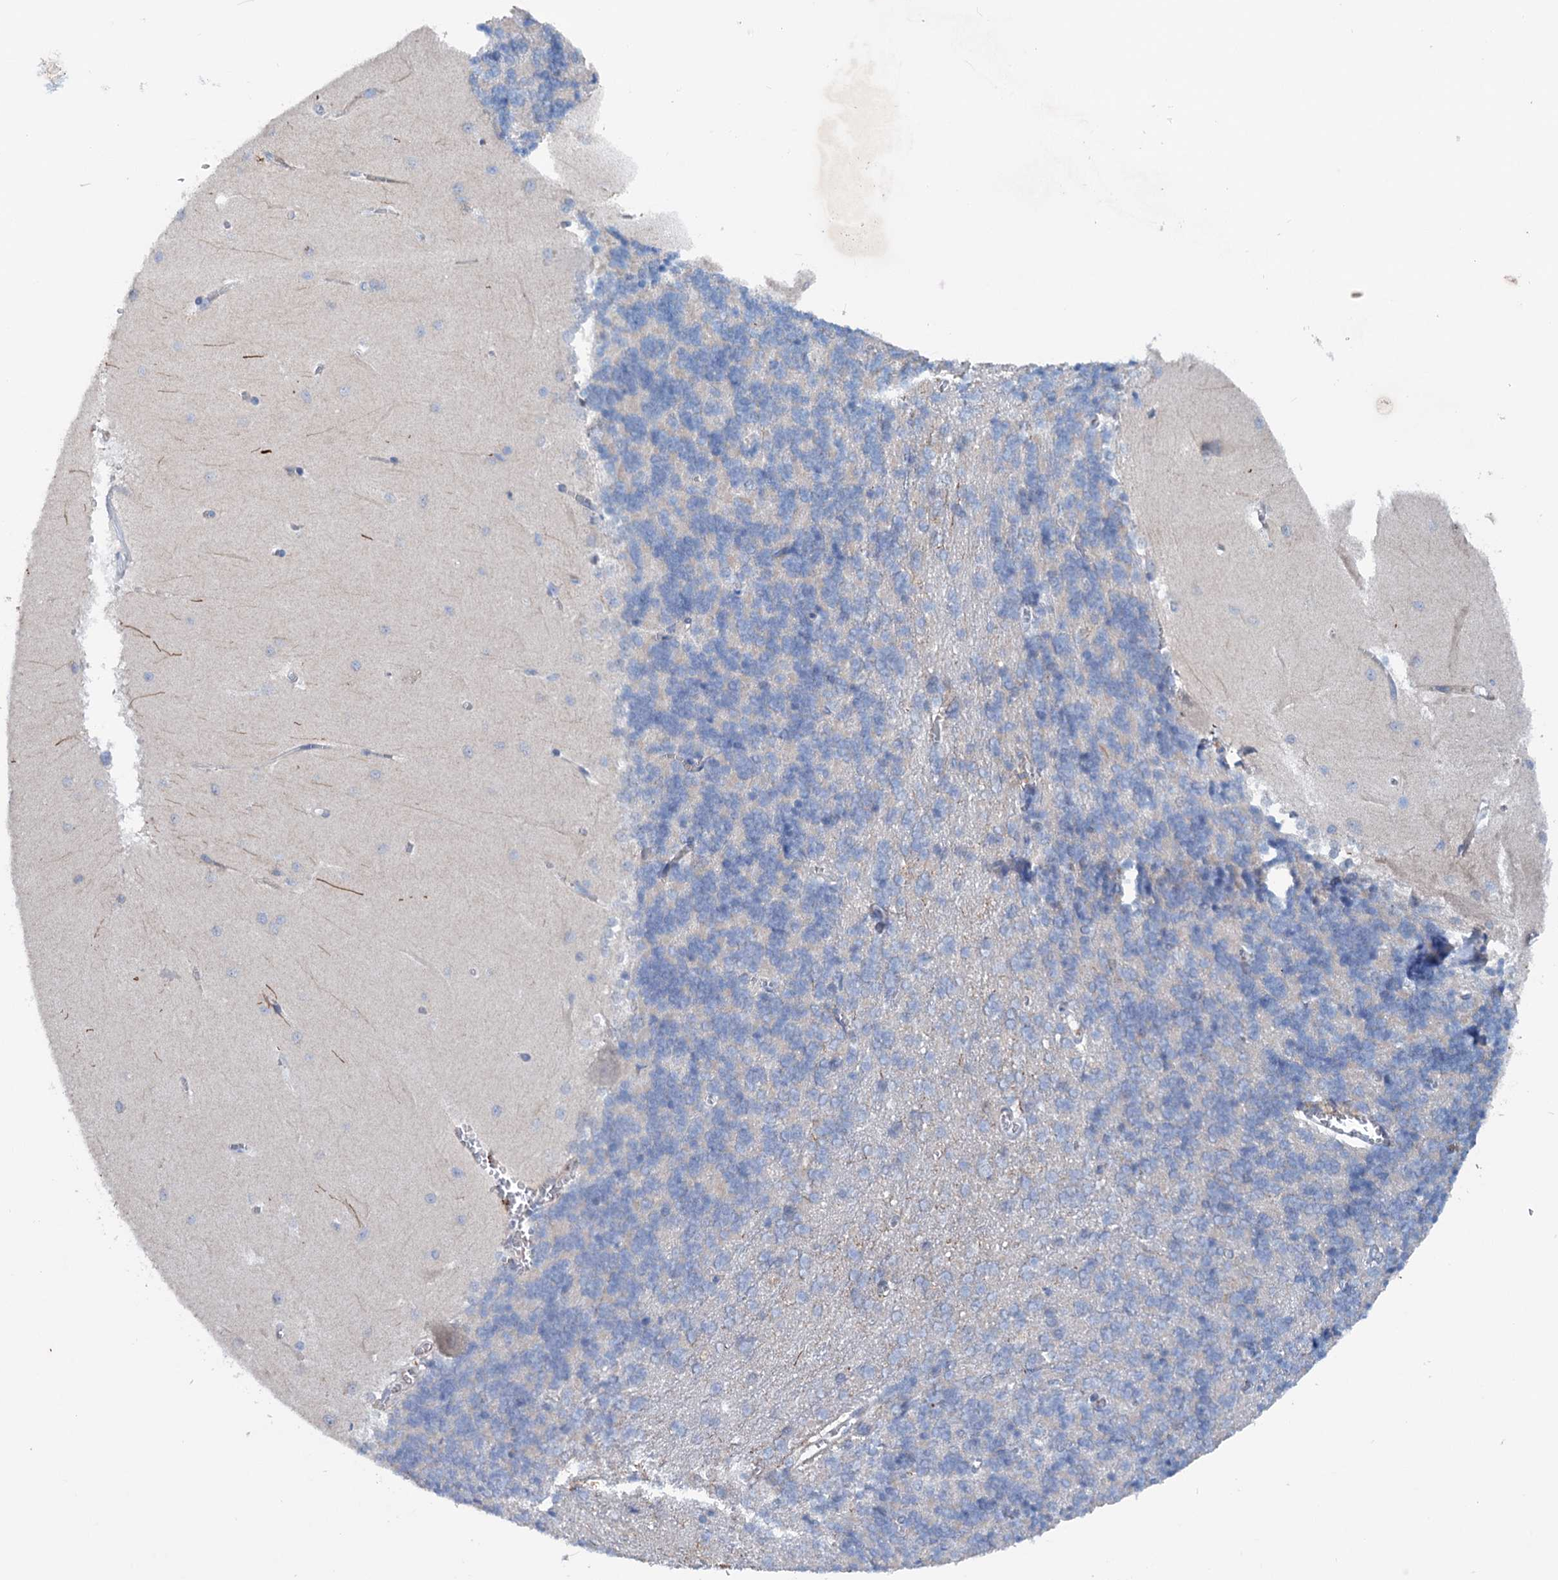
{"staining": {"intensity": "negative", "quantity": "none", "location": "none"}, "tissue": "cerebellum", "cell_type": "Cells in granular layer", "image_type": "normal", "snomed": [{"axis": "morphology", "description": "Normal tissue, NOS"}, {"axis": "topography", "description": "Cerebellum"}], "caption": "Protein analysis of unremarkable cerebellum demonstrates no significant staining in cells in granular layer. (DAB immunohistochemistry (IHC) visualized using brightfield microscopy, high magnification).", "gene": "FAM111B", "patient": {"sex": "male", "age": 37}}